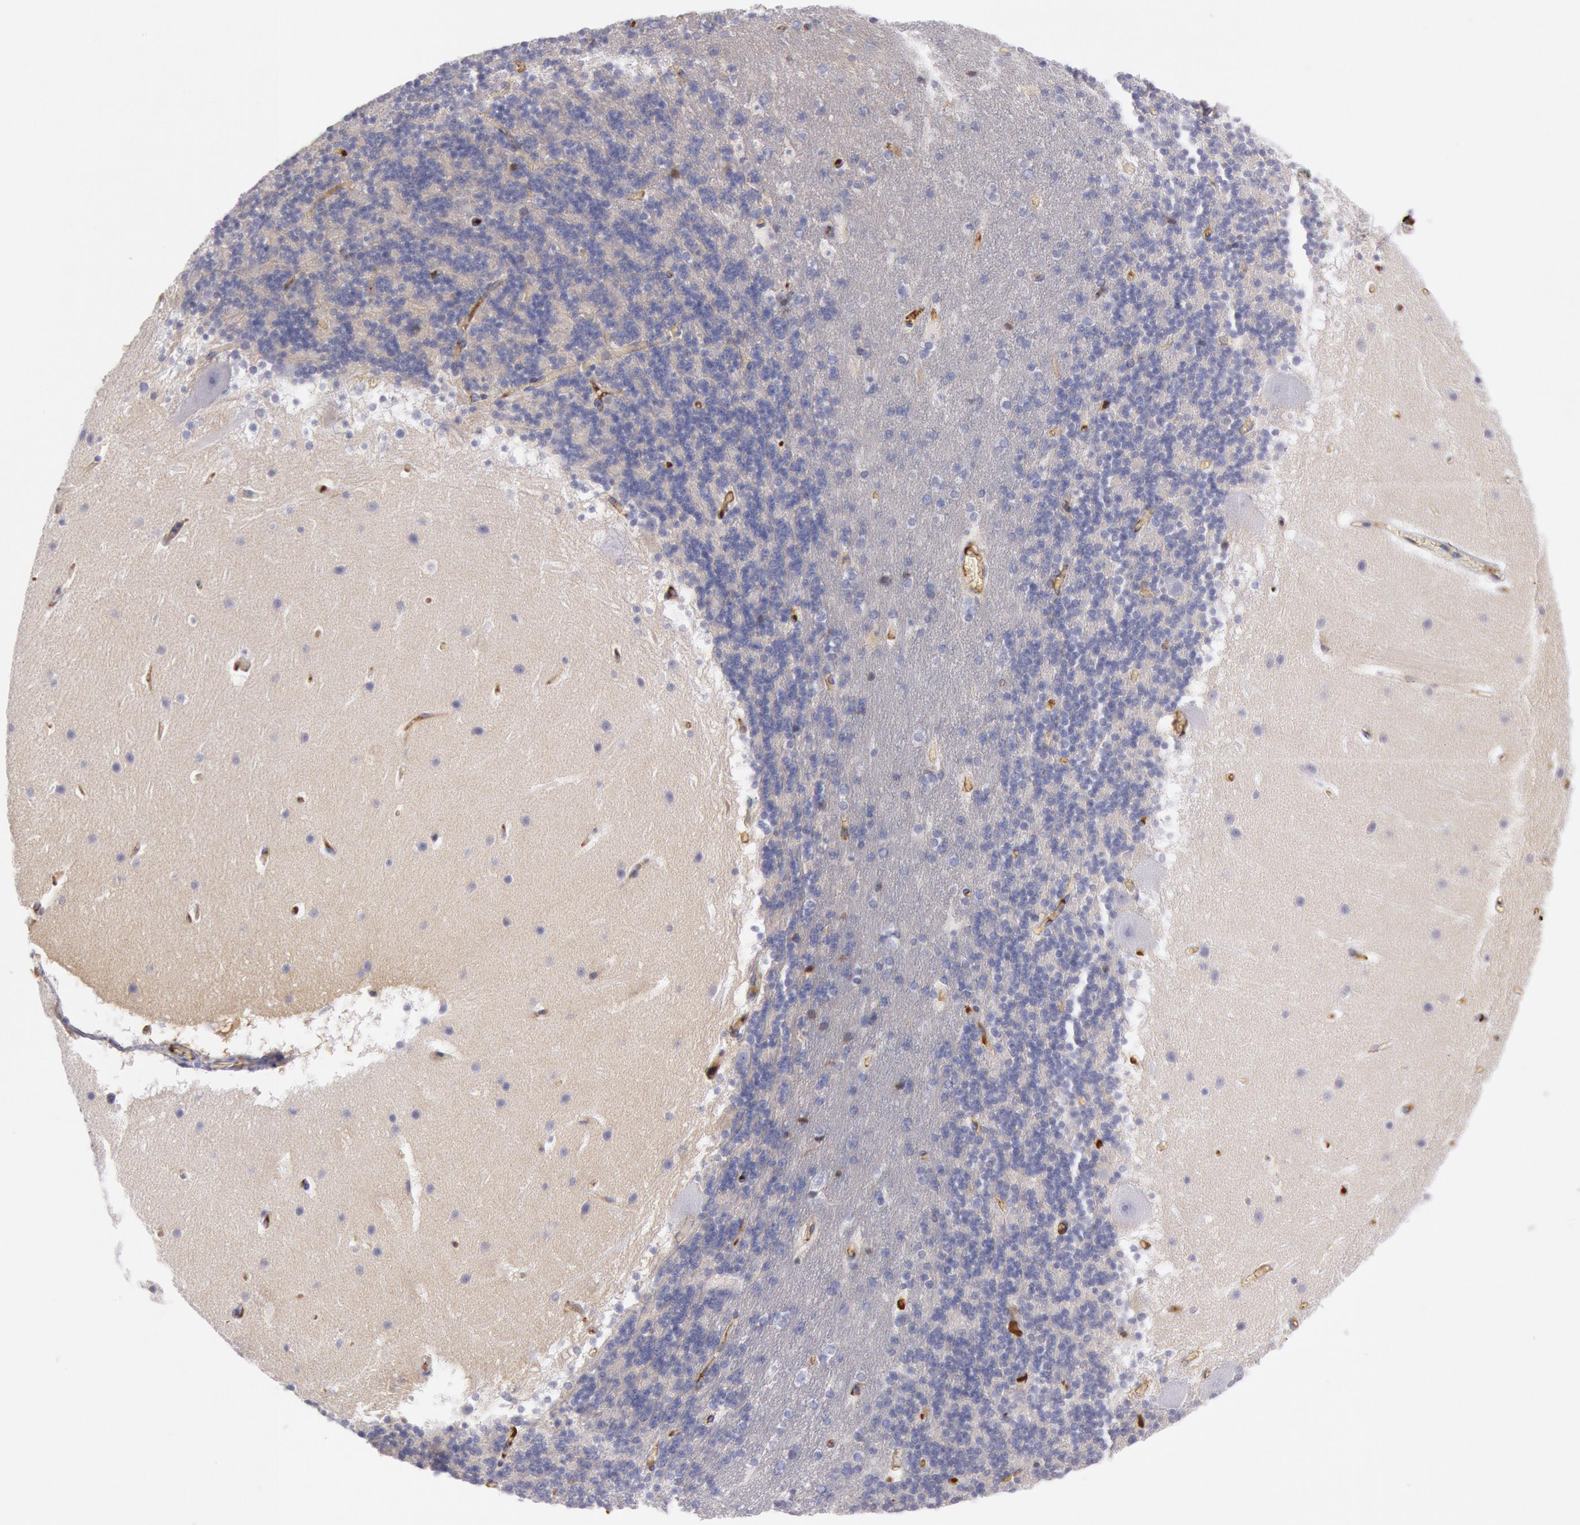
{"staining": {"intensity": "negative", "quantity": "none", "location": "none"}, "tissue": "cerebellum", "cell_type": "Cells in granular layer", "image_type": "normal", "snomed": [{"axis": "morphology", "description": "Normal tissue, NOS"}, {"axis": "topography", "description": "Cerebellum"}], "caption": "Immunohistochemistry image of benign cerebellum: cerebellum stained with DAB (3,3'-diaminobenzidine) exhibits no significant protein expression in cells in granular layer.", "gene": "IGHA1", "patient": {"sex": "male", "age": 45}}